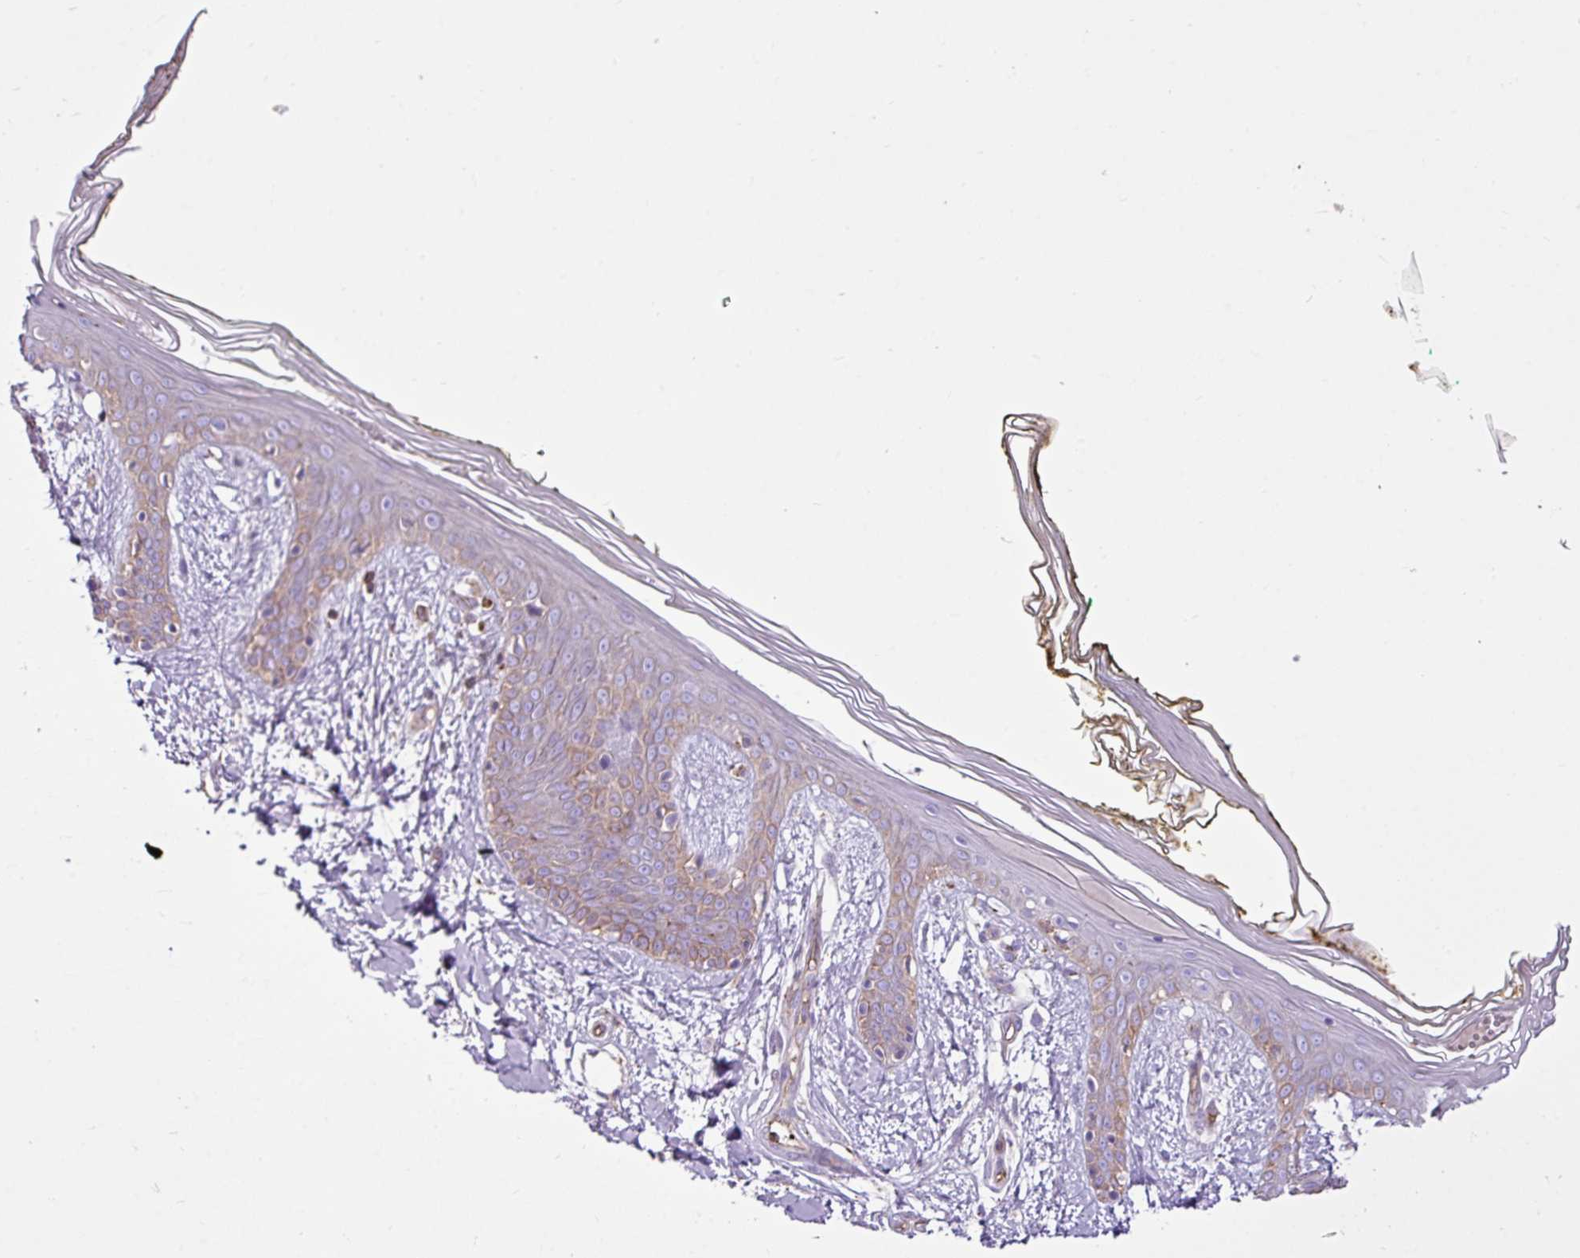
{"staining": {"intensity": "negative", "quantity": "none", "location": "none"}, "tissue": "skin", "cell_type": "Fibroblasts", "image_type": "normal", "snomed": [{"axis": "morphology", "description": "Normal tissue, NOS"}, {"axis": "topography", "description": "Skin"}], "caption": "A micrograph of skin stained for a protein demonstrates no brown staining in fibroblasts.", "gene": "EME2", "patient": {"sex": "female", "age": 34}}